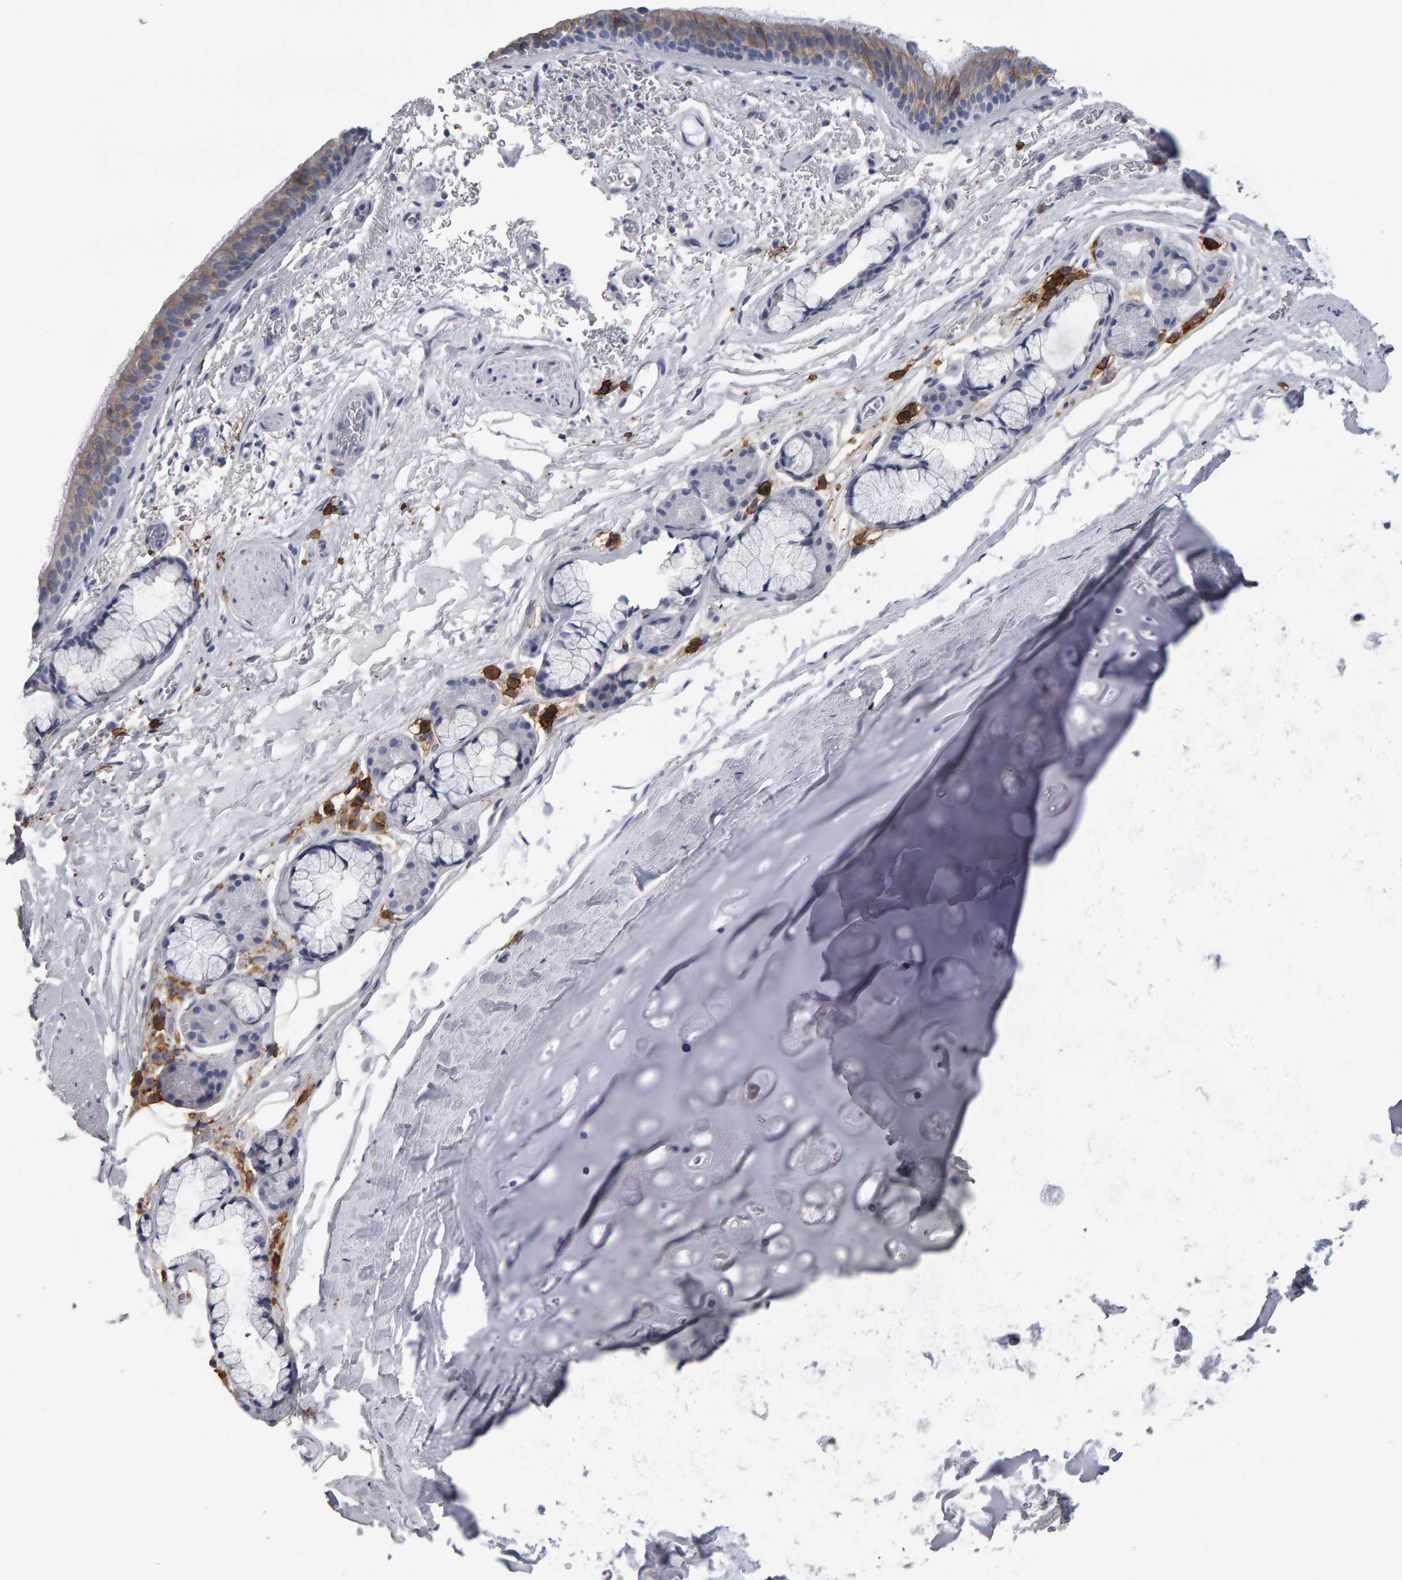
{"staining": {"intensity": "weak", "quantity": "25%-75%", "location": "cytoplasmic/membranous"}, "tissue": "bronchus", "cell_type": "Respiratory epithelial cells", "image_type": "normal", "snomed": [{"axis": "morphology", "description": "Normal tissue, NOS"}, {"axis": "topography", "description": "Cartilage tissue"}], "caption": "Immunohistochemical staining of benign human bronchus reveals weak cytoplasmic/membranous protein expression in about 25%-75% of respiratory epithelial cells.", "gene": "CD38", "patient": {"sex": "female", "age": 63}}